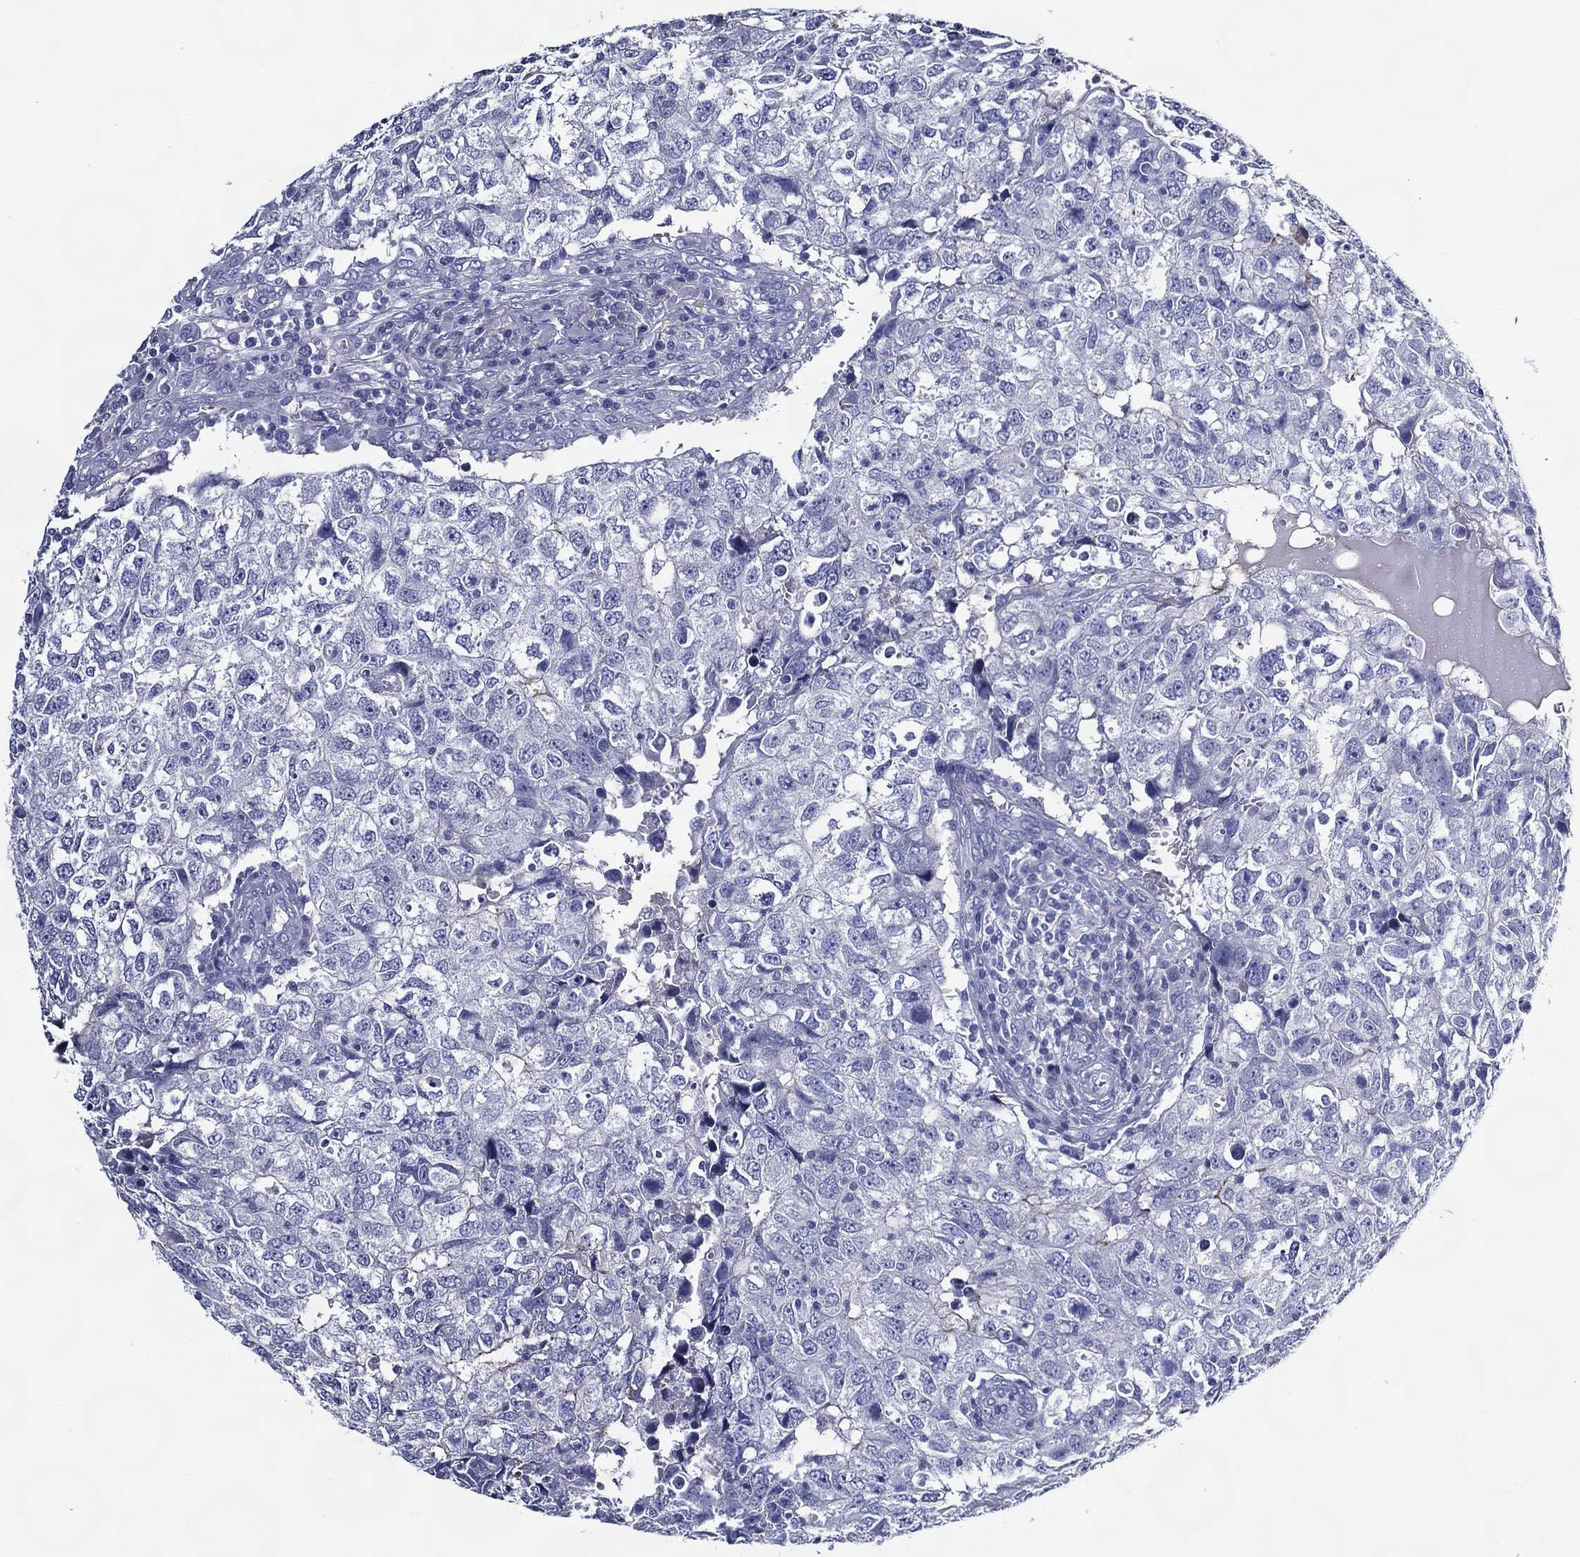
{"staining": {"intensity": "negative", "quantity": "none", "location": "none"}, "tissue": "breast cancer", "cell_type": "Tumor cells", "image_type": "cancer", "snomed": [{"axis": "morphology", "description": "Duct carcinoma"}, {"axis": "topography", "description": "Breast"}], "caption": "The photomicrograph reveals no significant staining in tumor cells of breast cancer.", "gene": "ACE2", "patient": {"sex": "female", "age": 30}}